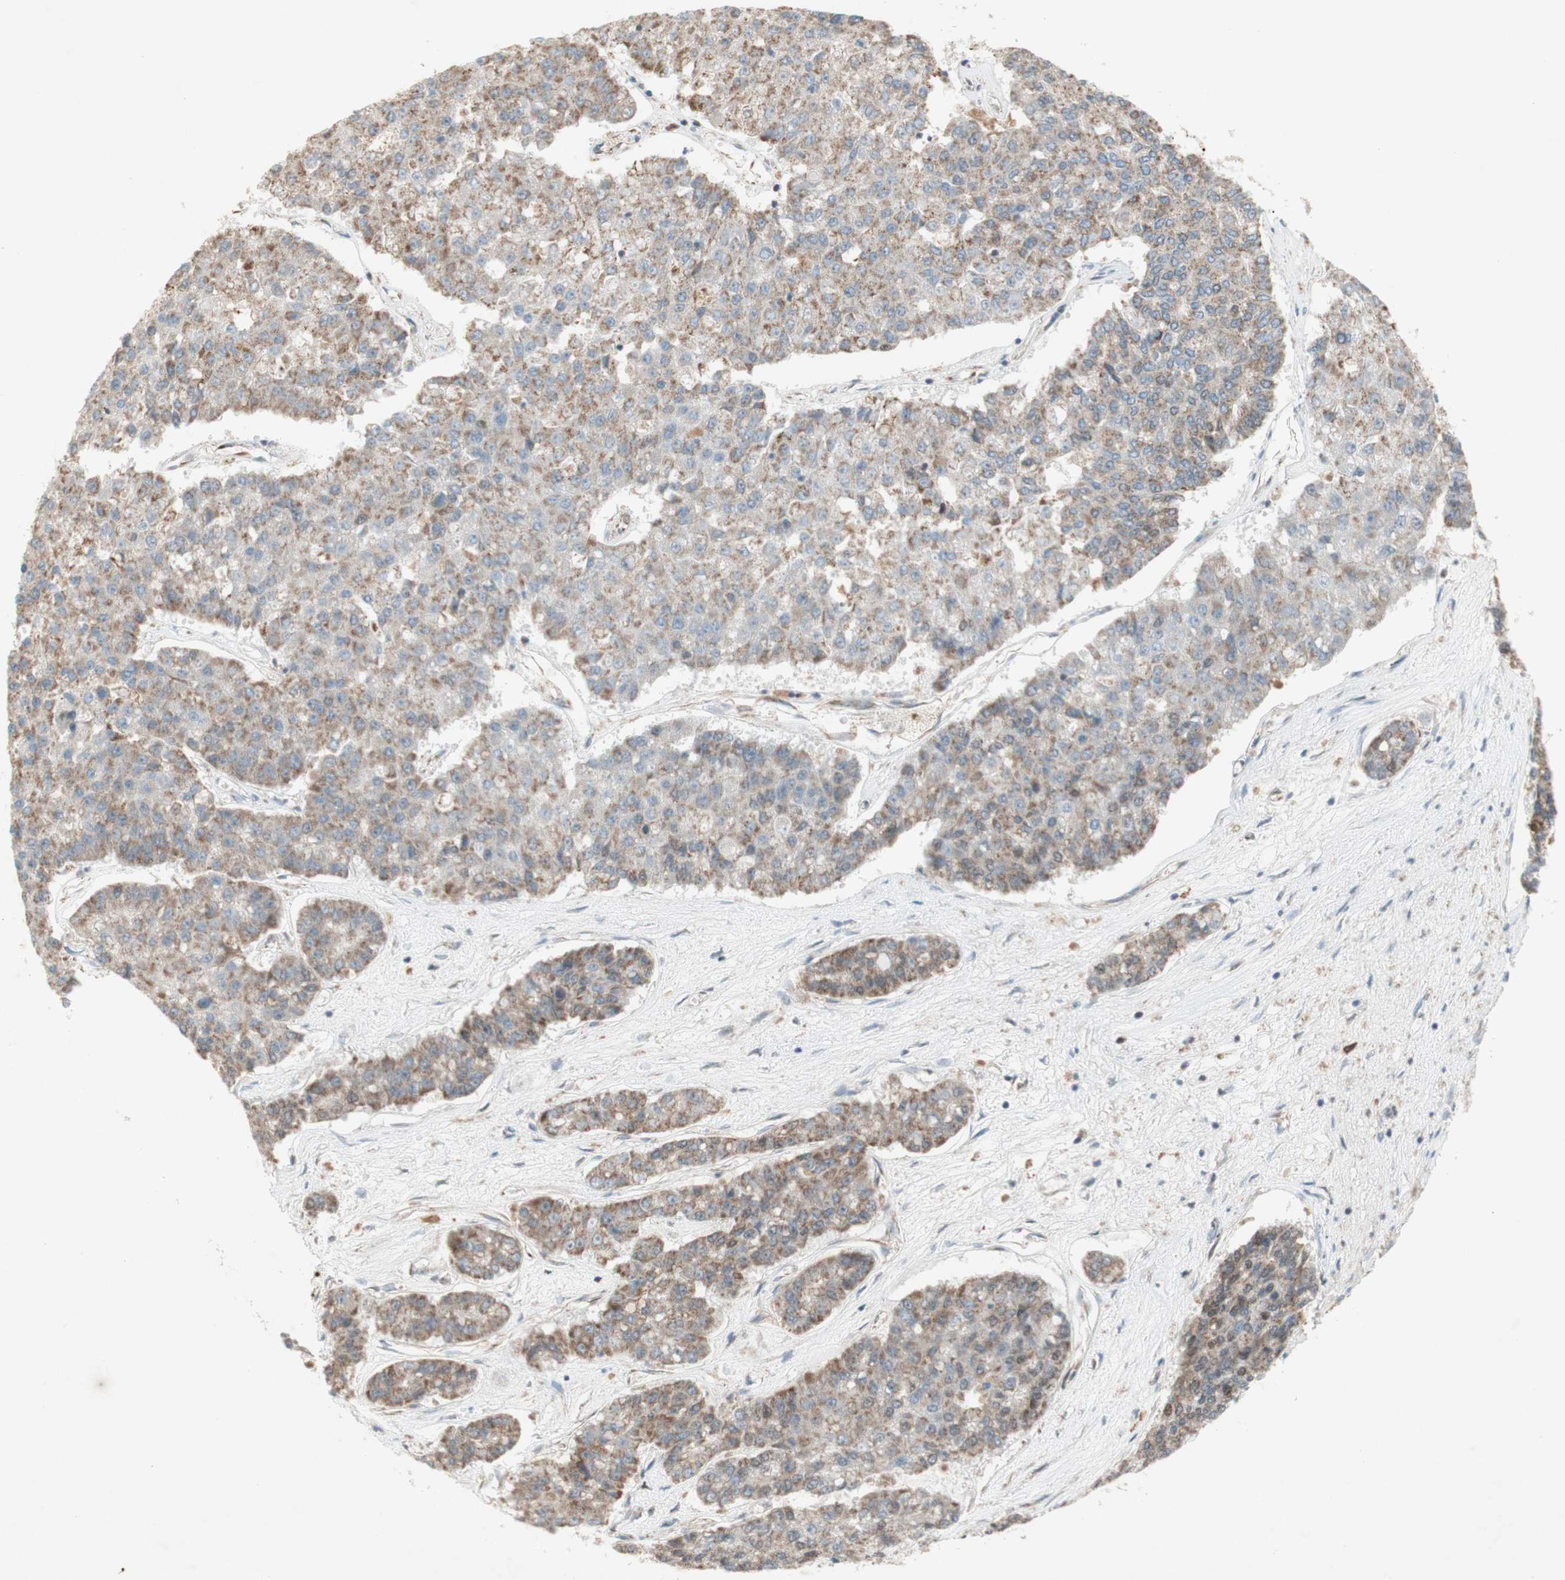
{"staining": {"intensity": "weak", "quantity": ">75%", "location": "cytoplasmic/membranous"}, "tissue": "pancreatic cancer", "cell_type": "Tumor cells", "image_type": "cancer", "snomed": [{"axis": "morphology", "description": "Adenocarcinoma, NOS"}, {"axis": "topography", "description": "Pancreas"}], "caption": "An immunohistochemistry micrograph of tumor tissue is shown. Protein staining in brown shows weak cytoplasmic/membranous positivity in pancreatic adenocarcinoma within tumor cells.", "gene": "DNMT3A", "patient": {"sex": "male", "age": 50}}